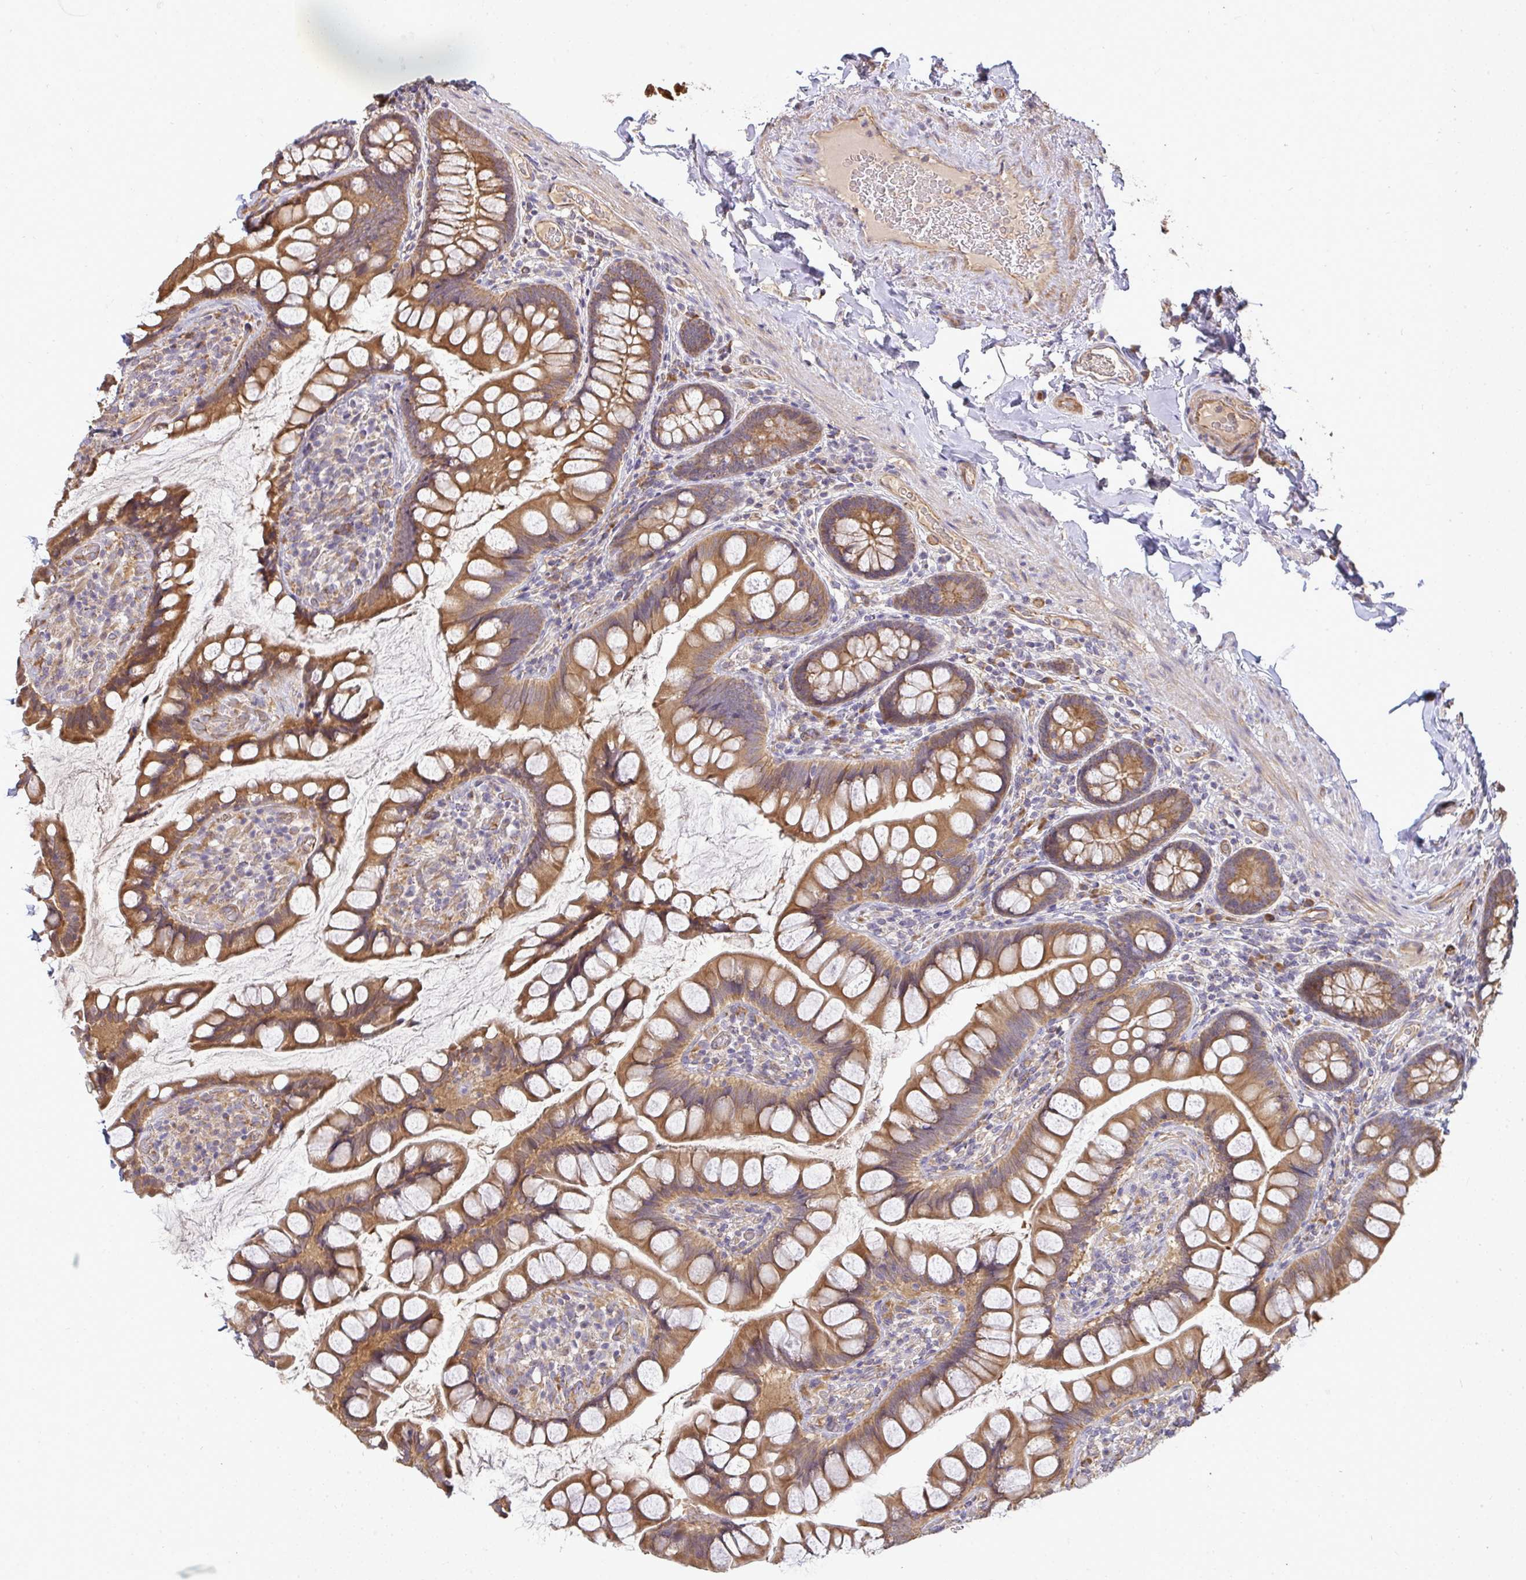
{"staining": {"intensity": "moderate", "quantity": ">75%", "location": "cytoplasmic/membranous"}, "tissue": "small intestine", "cell_type": "Glandular cells", "image_type": "normal", "snomed": [{"axis": "morphology", "description": "Normal tissue, NOS"}, {"axis": "topography", "description": "Small intestine"}], "caption": "Benign small intestine shows moderate cytoplasmic/membranous staining in about >75% of glandular cells, visualized by immunohistochemistry.", "gene": "B4GALT6", "patient": {"sex": "male", "age": 70}}